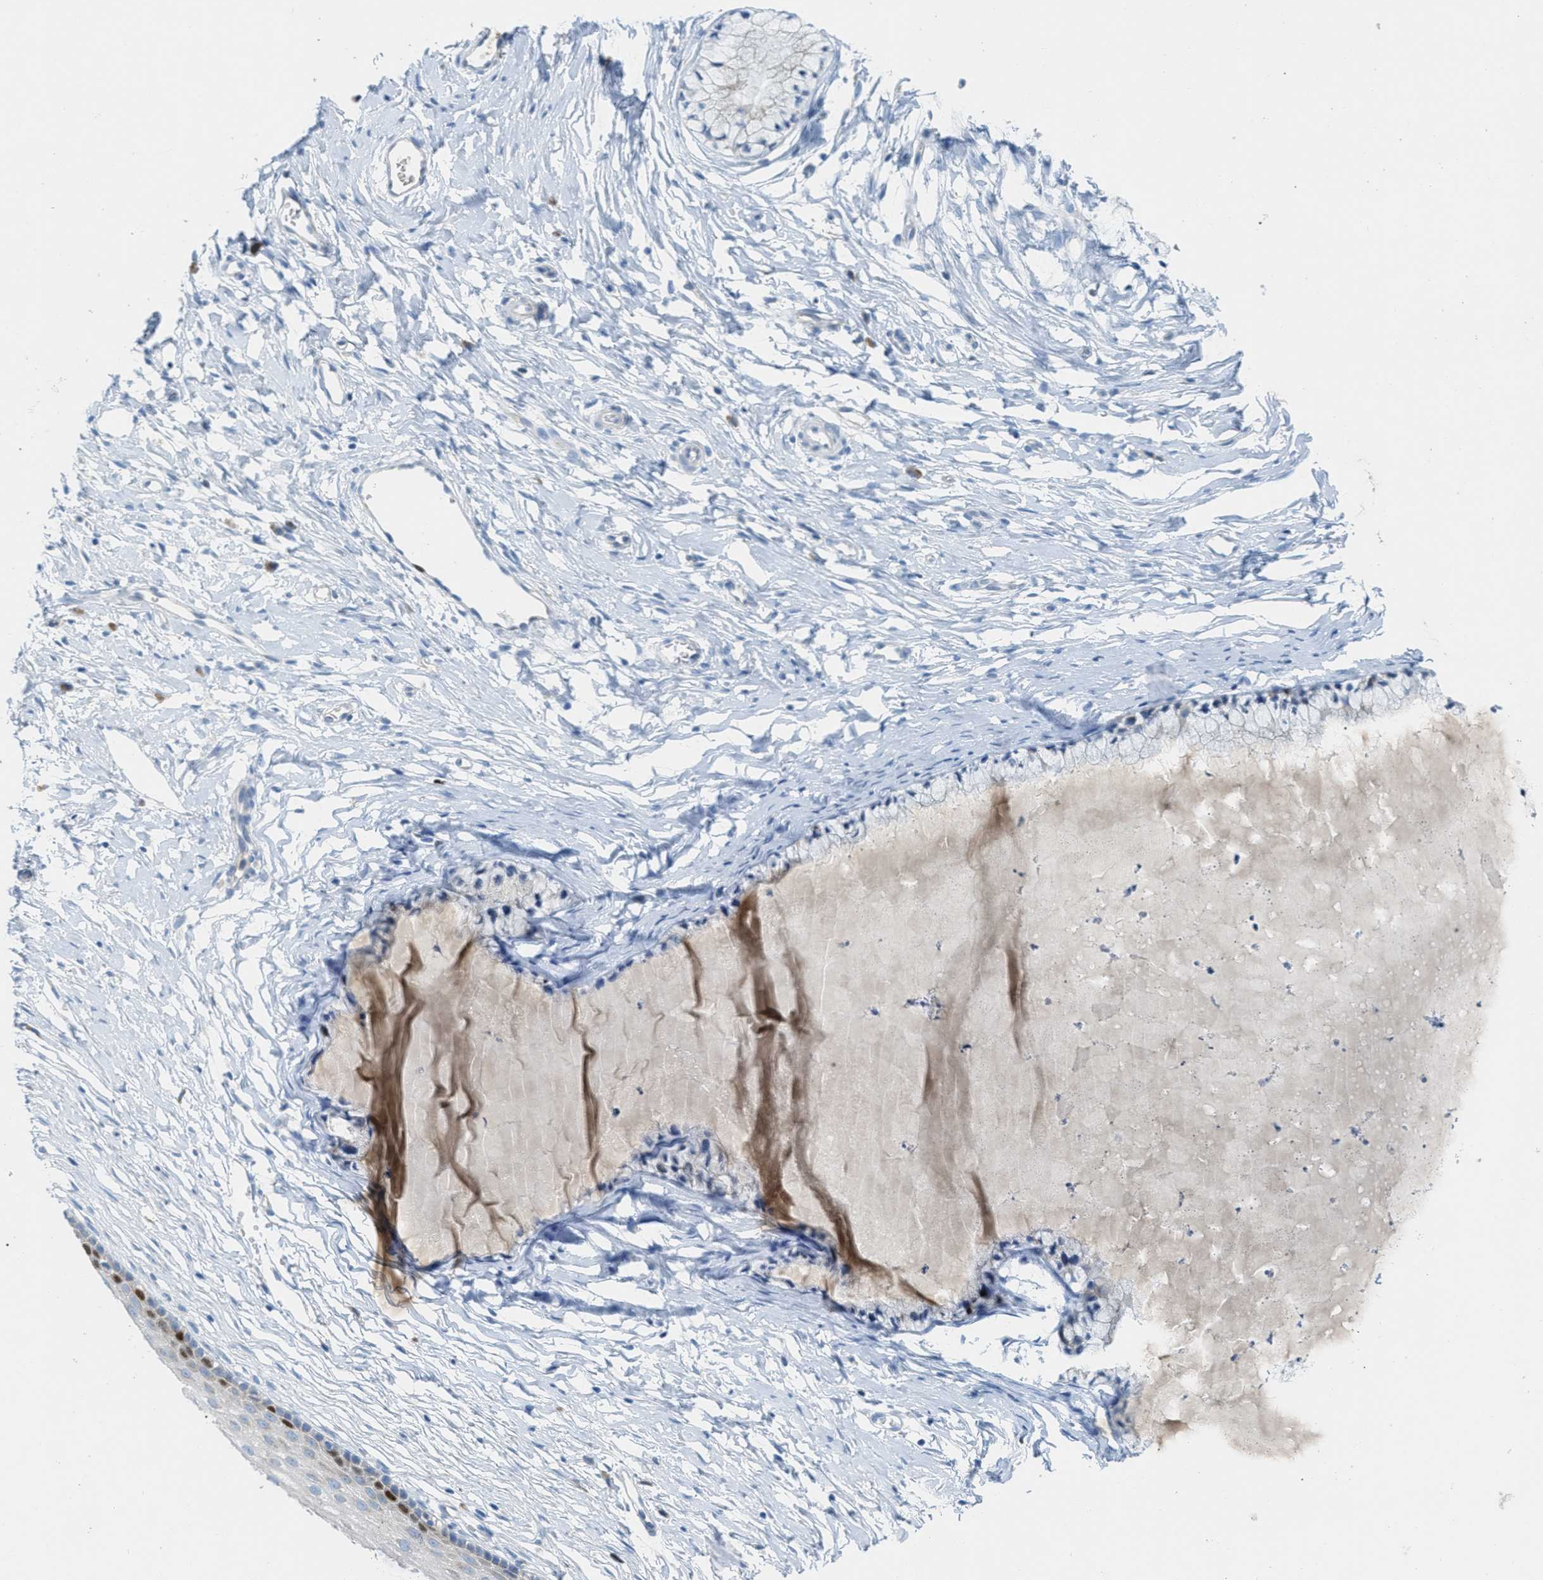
{"staining": {"intensity": "negative", "quantity": "none", "location": "none"}, "tissue": "cervix", "cell_type": "Glandular cells", "image_type": "normal", "snomed": [{"axis": "morphology", "description": "Normal tissue, NOS"}, {"axis": "topography", "description": "Cervix"}], "caption": "IHC micrograph of unremarkable cervix stained for a protein (brown), which demonstrates no positivity in glandular cells. Brightfield microscopy of immunohistochemistry stained with DAB (brown) and hematoxylin (blue), captured at high magnification.", "gene": "ORC6", "patient": {"sex": "female", "age": 46}}